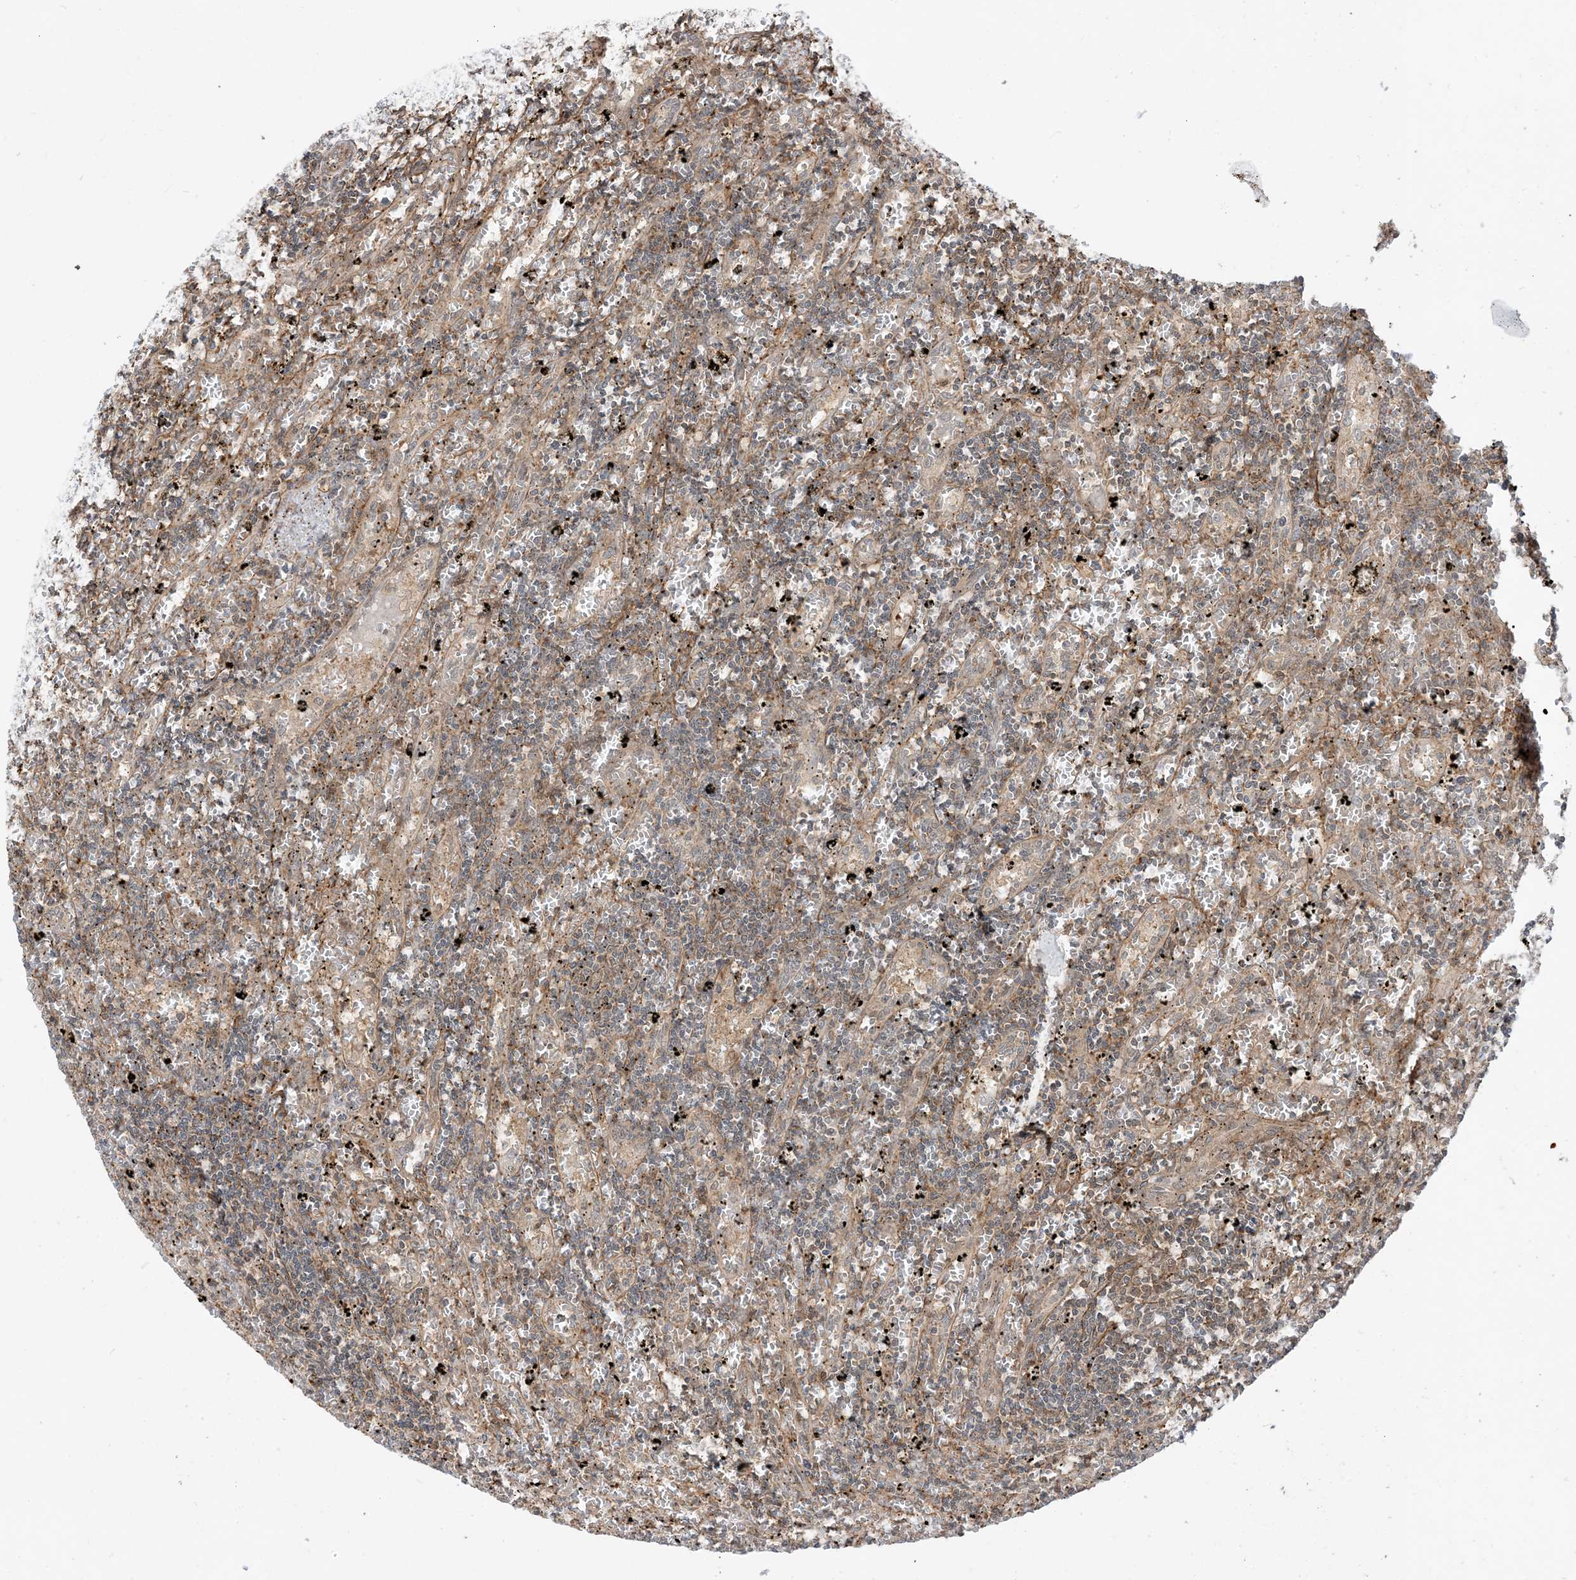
{"staining": {"intensity": "negative", "quantity": "none", "location": "none"}, "tissue": "lymphoma", "cell_type": "Tumor cells", "image_type": "cancer", "snomed": [{"axis": "morphology", "description": "Malignant lymphoma, non-Hodgkin's type, Low grade"}, {"axis": "topography", "description": "Spleen"}], "caption": "Tumor cells show no significant protein expression in malignant lymphoma, non-Hodgkin's type (low-grade).", "gene": "TBCC", "patient": {"sex": "male", "age": 76}}